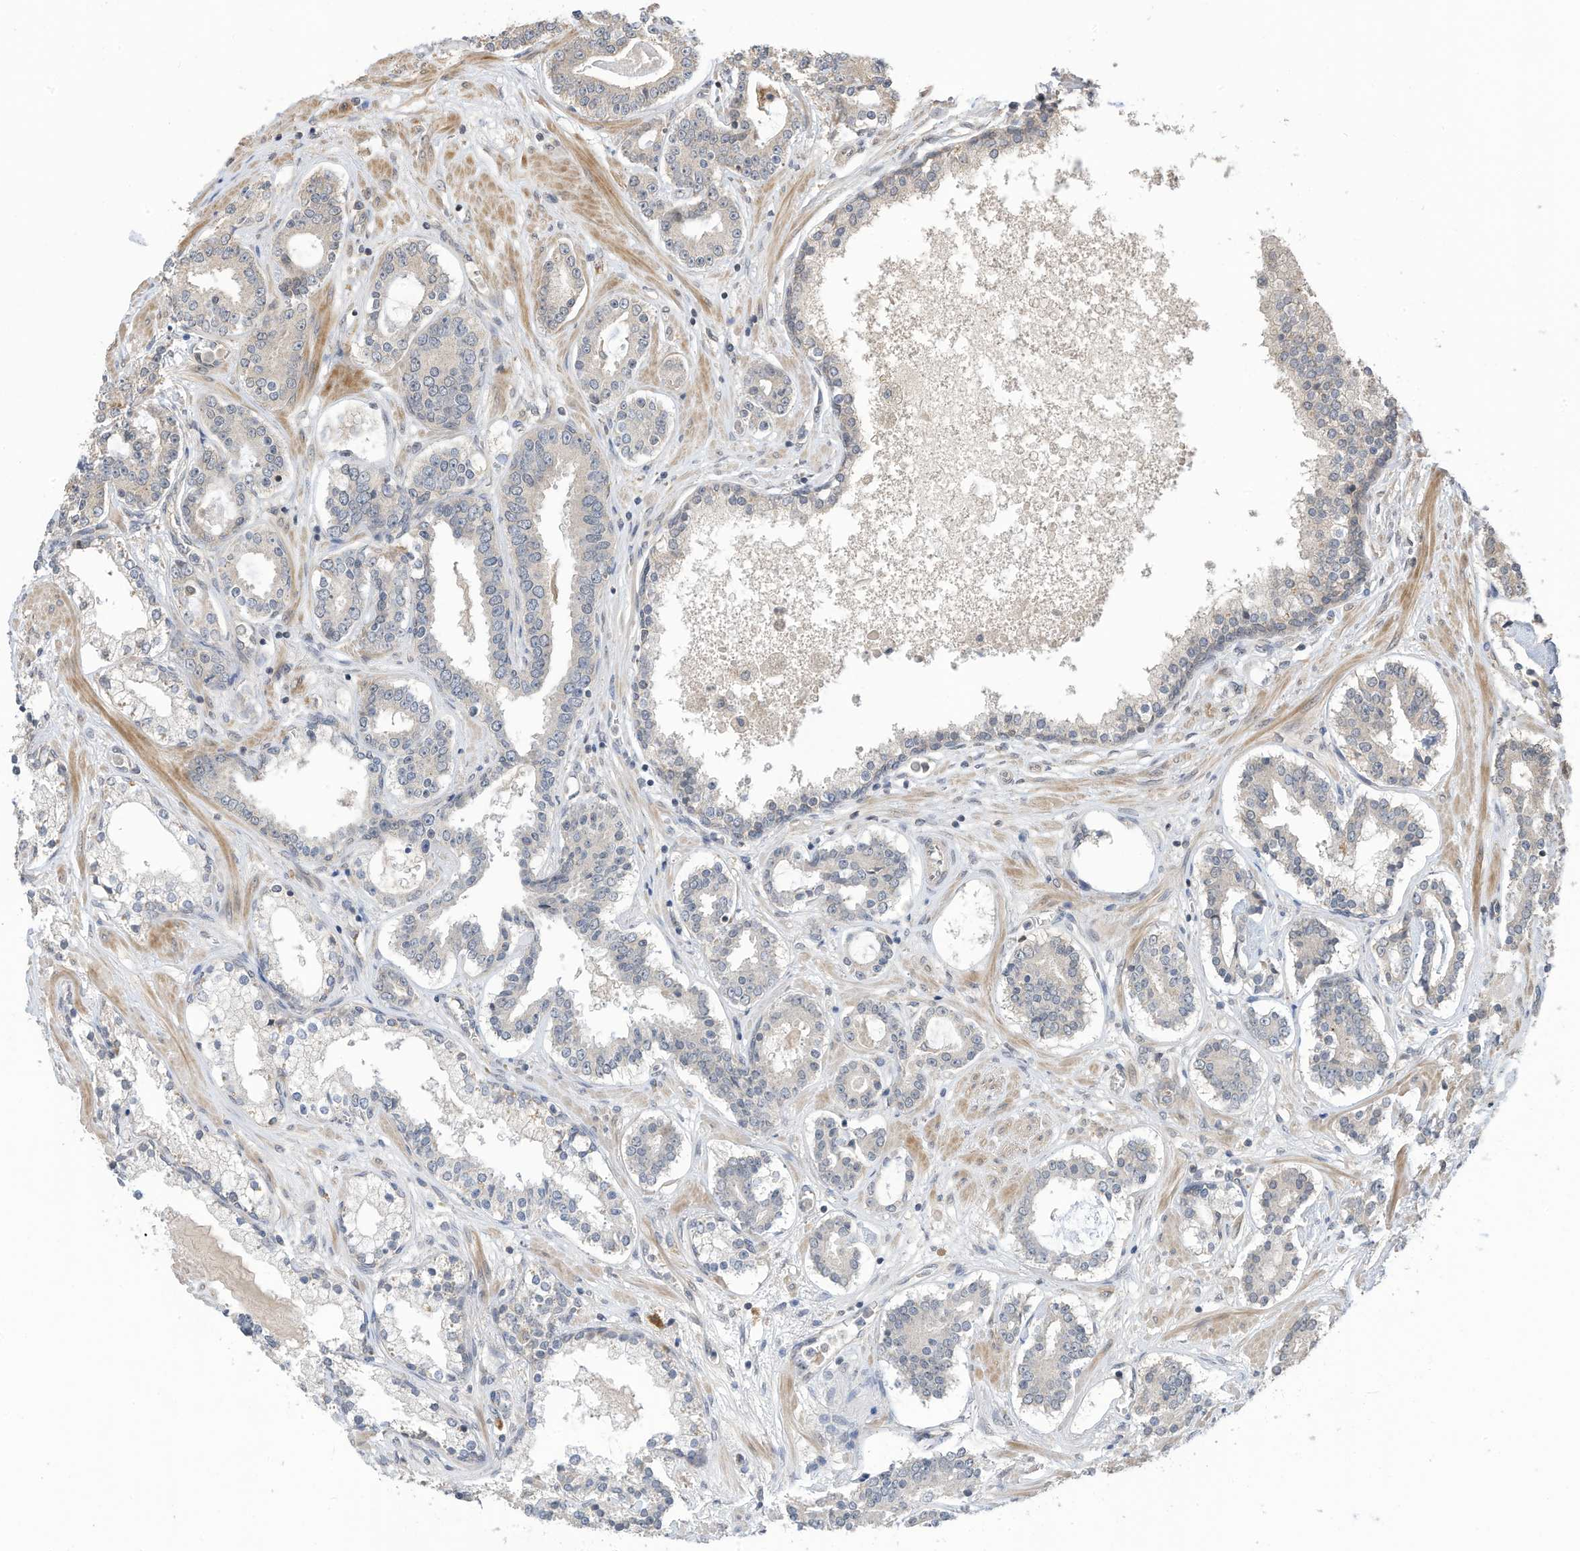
{"staining": {"intensity": "negative", "quantity": "none", "location": "none"}, "tissue": "prostate cancer", "cell_type": "Tumor cells", "image_type": "cancer", "snomed": [{"axis": "morphology", "description": "Adenocarcinoma, High grade"}, {"axis": "topography", "description": "Prostate"}], "caption": "The photomicrograph displays no staining of tumor cells in prostate cancer (high-grade adenocarcinoma).", "gene": "REC8", "patient": {"sex": "male", "age": 58}}